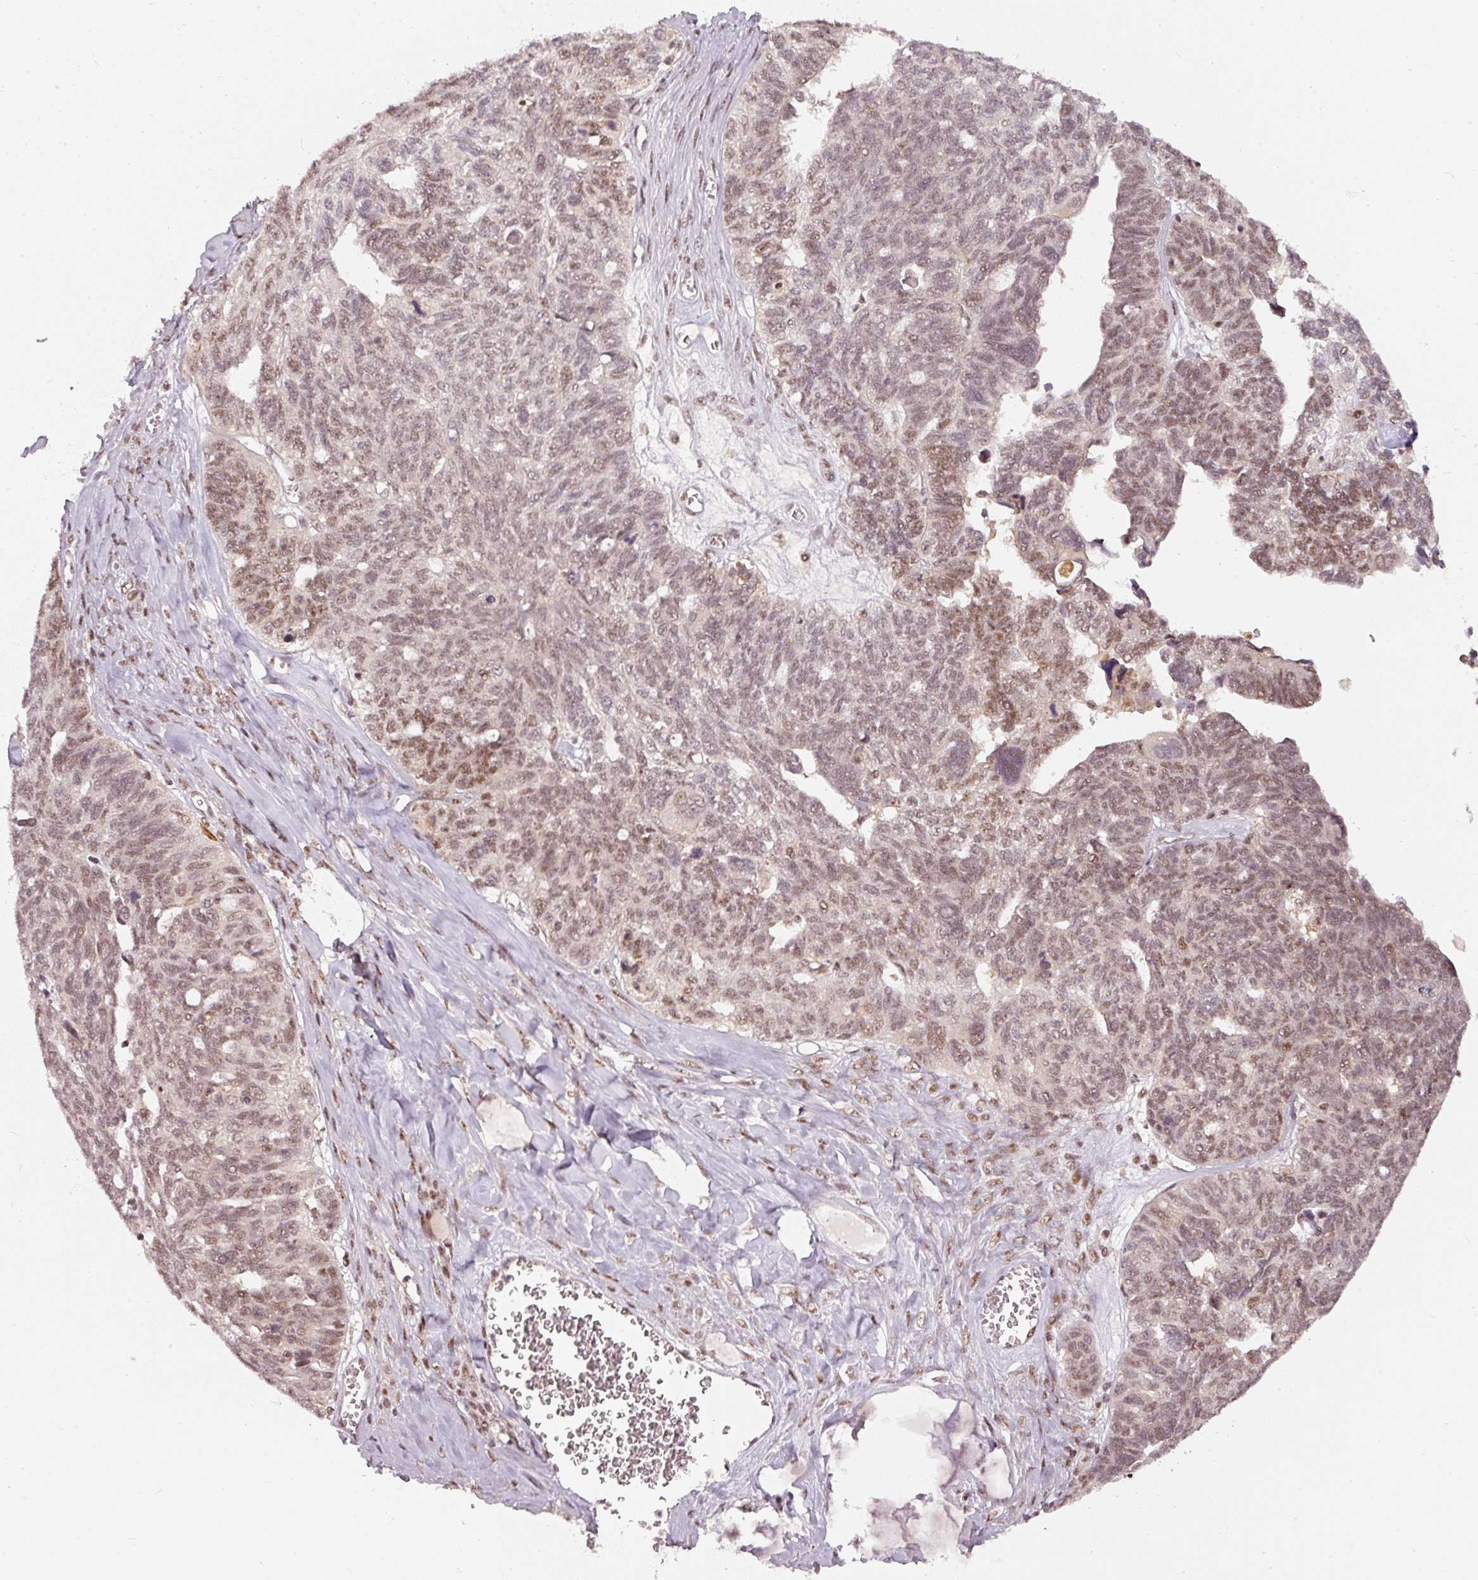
{"staining": {"intensity": "moderate", "quantity": ">75%", "location": "nuclear"}, "tissue": "ovarian cancer", "cell_type": "Tumor cells", "image_type": "cancer", "snomed": [{"axis": "morphology", "description": "Cystadenocarcinoma, serous, NOS"}, {"axis": "topography", "description": "Ovary"}], "caption": "This is a photomicrograph of immunohistochemistry staining of serous cystadenocarcinoma (ovarian), which shows moderate expression in the nuclear of tumor cells.", "gene": "THOC6", "patient": {"sex": "female", "age": 79}}